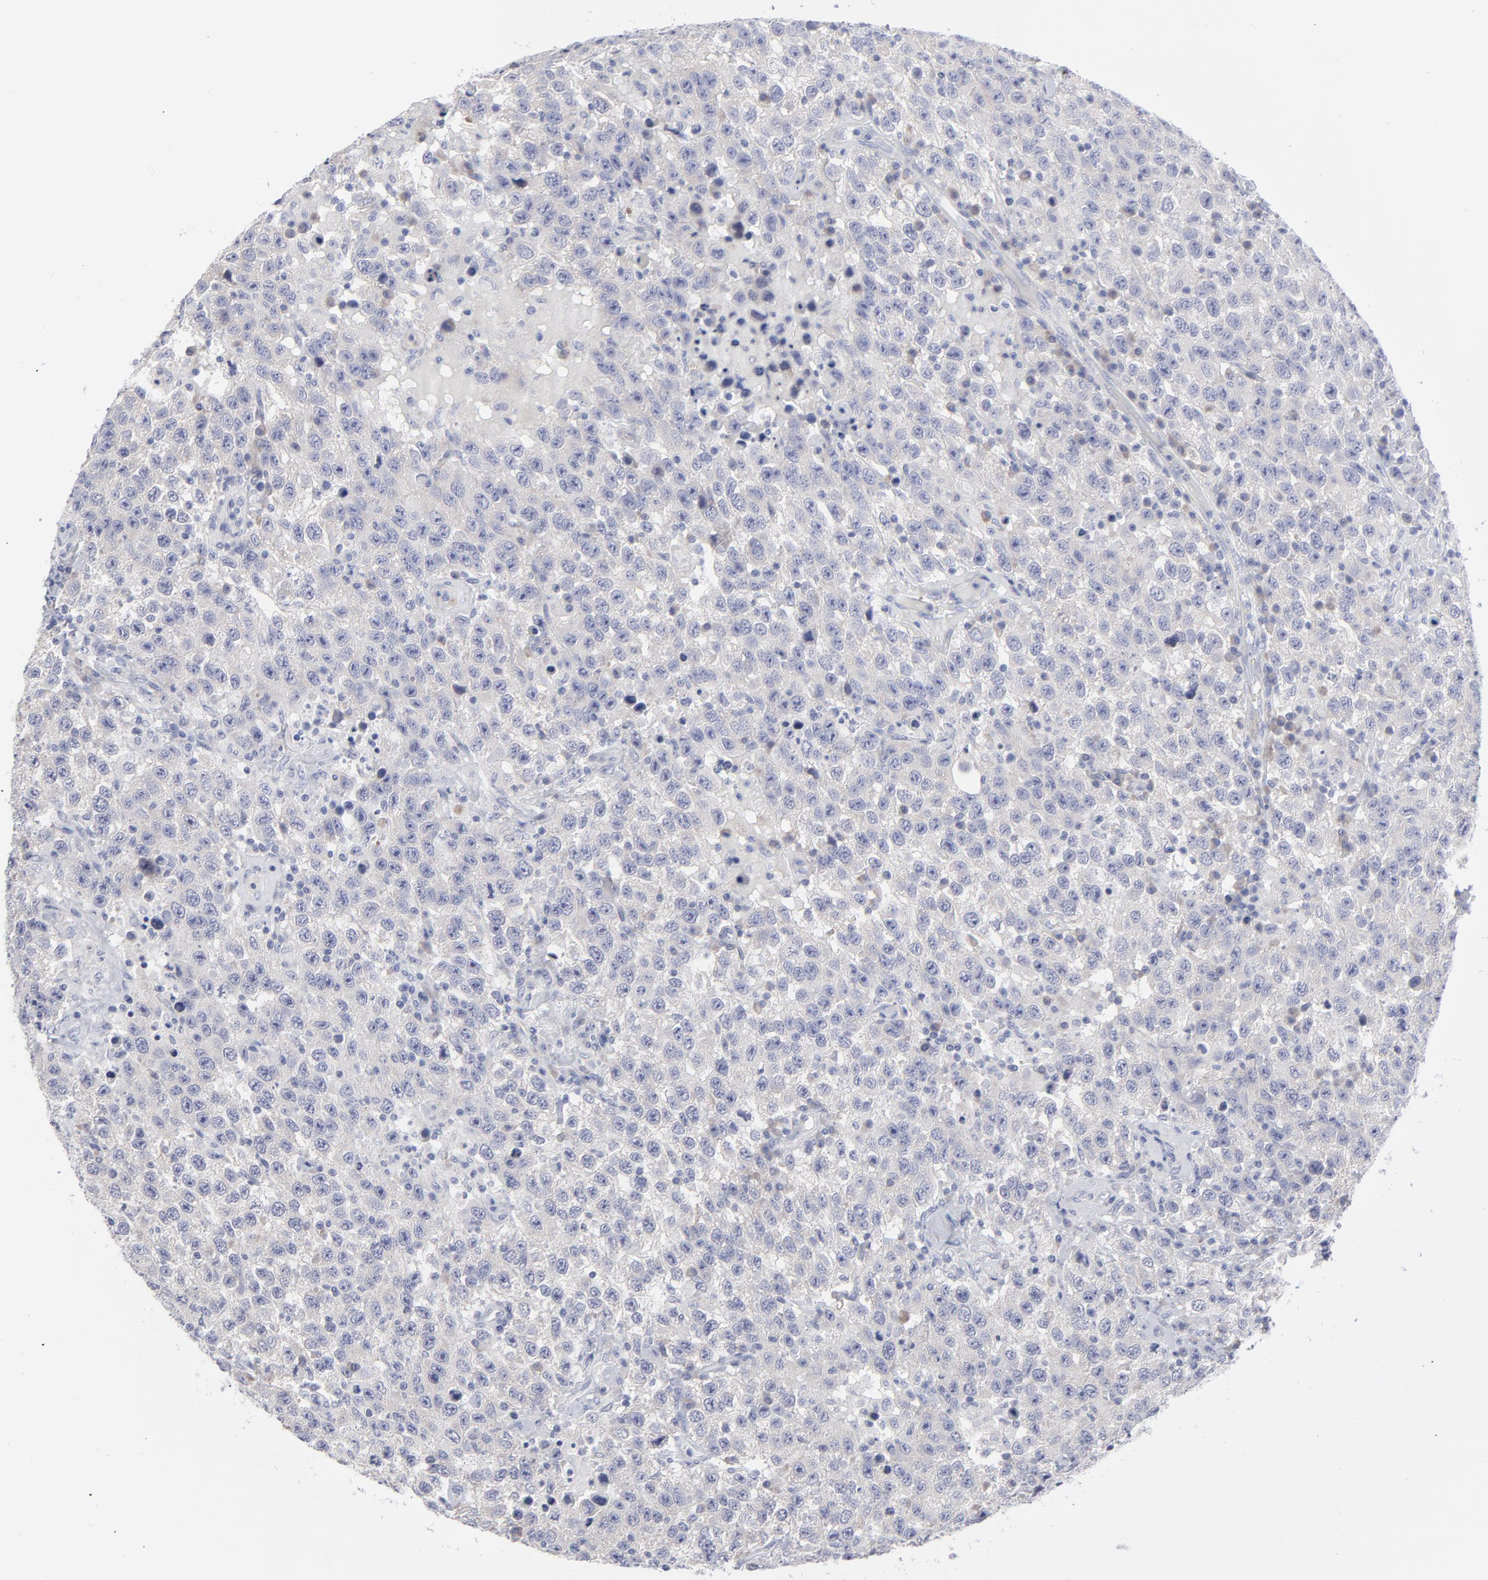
{"staining": {"intensity": "negative", "quantity": "none", "location": "none"}, "tissue": "testis cancer", "cell_type": "Tumor cells", "image_type": "cancer", "snomed": [{"axis": "morphology", "description": "Seminoma, NOS"}, {"axis": "topography", "description": "Testis"}], "caption": "Immunohistochemistry of testis seminoma demonstrates no staining in tumor cells. (Immunohistochemistry, brightfield microscopy, high magnification).", "gene": "RPS24", "patient": {"sex": "male", "age": 41}}